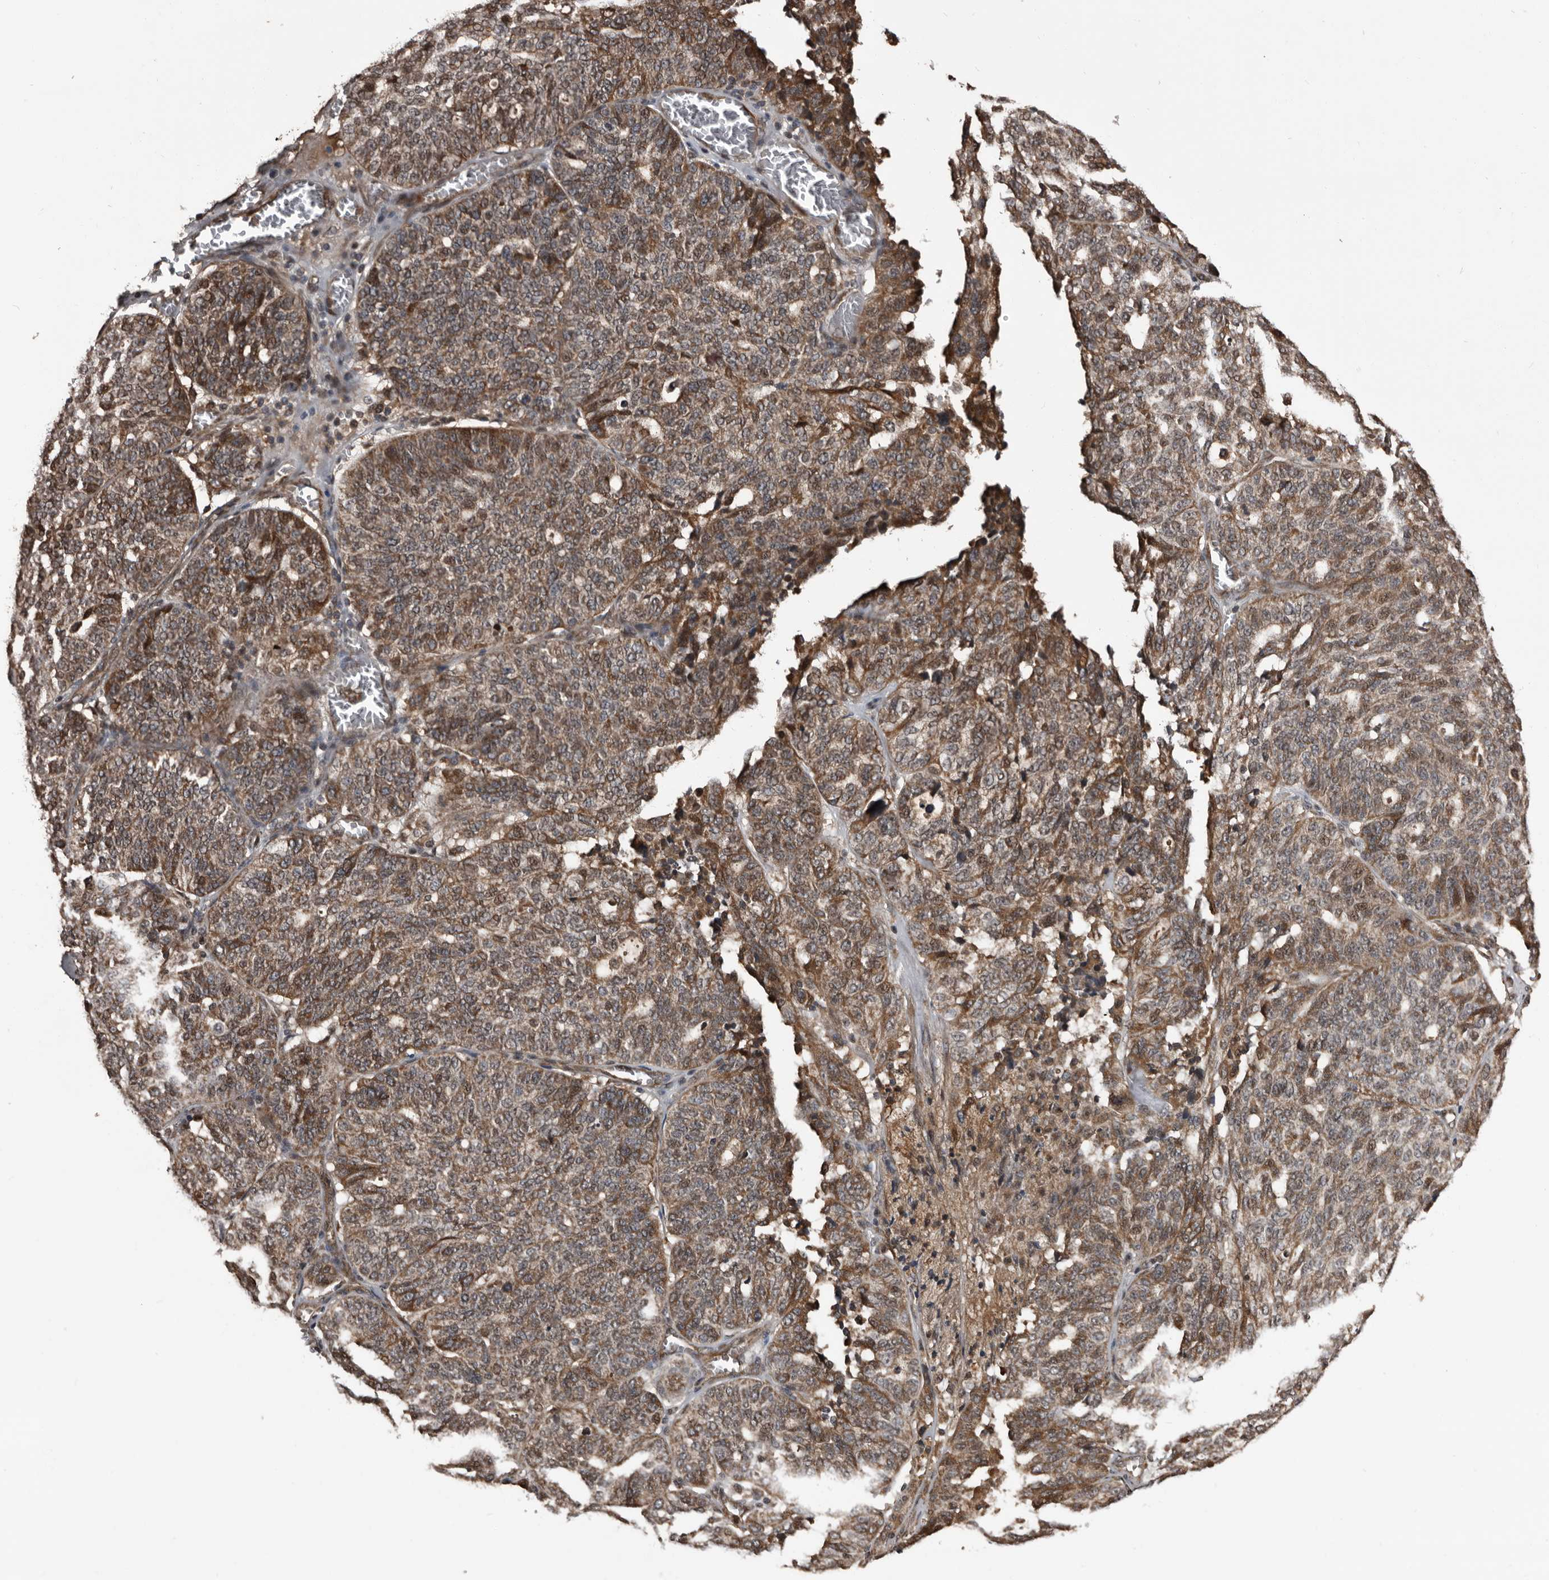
{"staining": {"intensity": "moderate", "quantity": ">75%", "location": "cytoplasmic/membranous"}, "tissue": "ovarian cancer", "cell_type": "Tumor cells", "image_type": "cancer", "snomed": [{"axis": "morphology", "description": "Cystadenocarcinoma, serous, NOS"}, {"axis": "topography", "description": "Ovary"}], "caption": "About >75% of tumor cells in serous cystadenocarcinoma (ovarian) show moderate cytoplasmic/membranous protein expression as visualized by brown immunohistochemical staining.", "gene": "SERTAD4", "patient": {"sex": "female", "age": 59}}